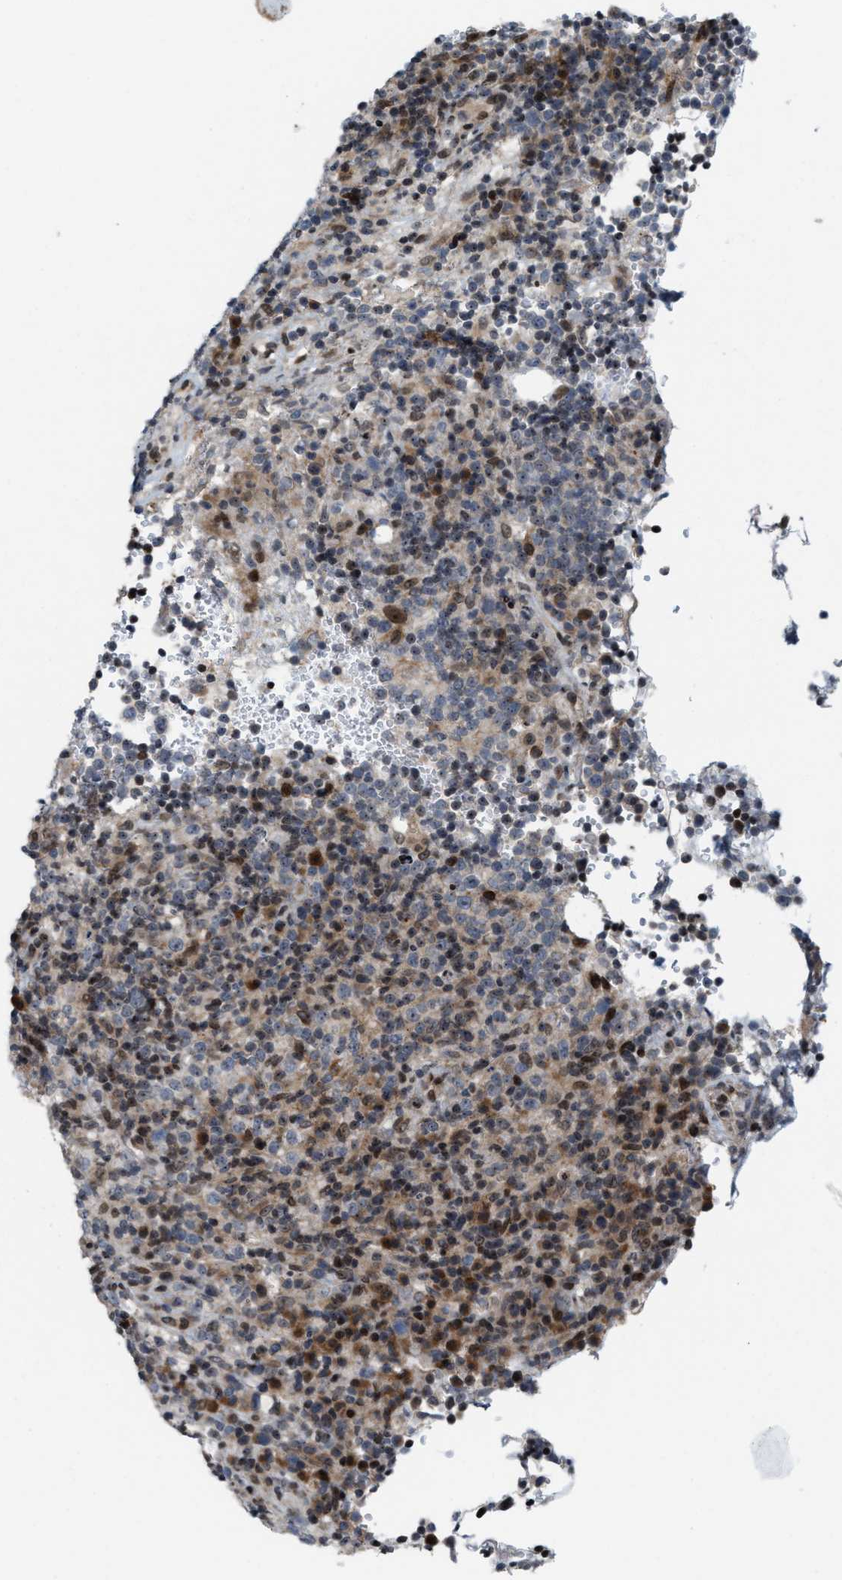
{"staining": {"intensity": "weak", "quantity": "<25%", "location": "cytoplasmic/membranous"}, "tissue": "lymphoma", "cell_type": "Tumor cells", "image_type": "cancer", "snomed": [{"axis": "morphology", "description": "Malignant lymphoma, non-Hodgkin's type, High grade"}, {"axis": "topography", "description": "Lymph node"}], "caption": "Malignant lymphoma, non-Hodgkin's type (high-grade) was stained to show a protein in brown. There is no significant positivity in tumor cells.", "gene": "PDZD2", "patient": {"sex": "female", "age": 76}}